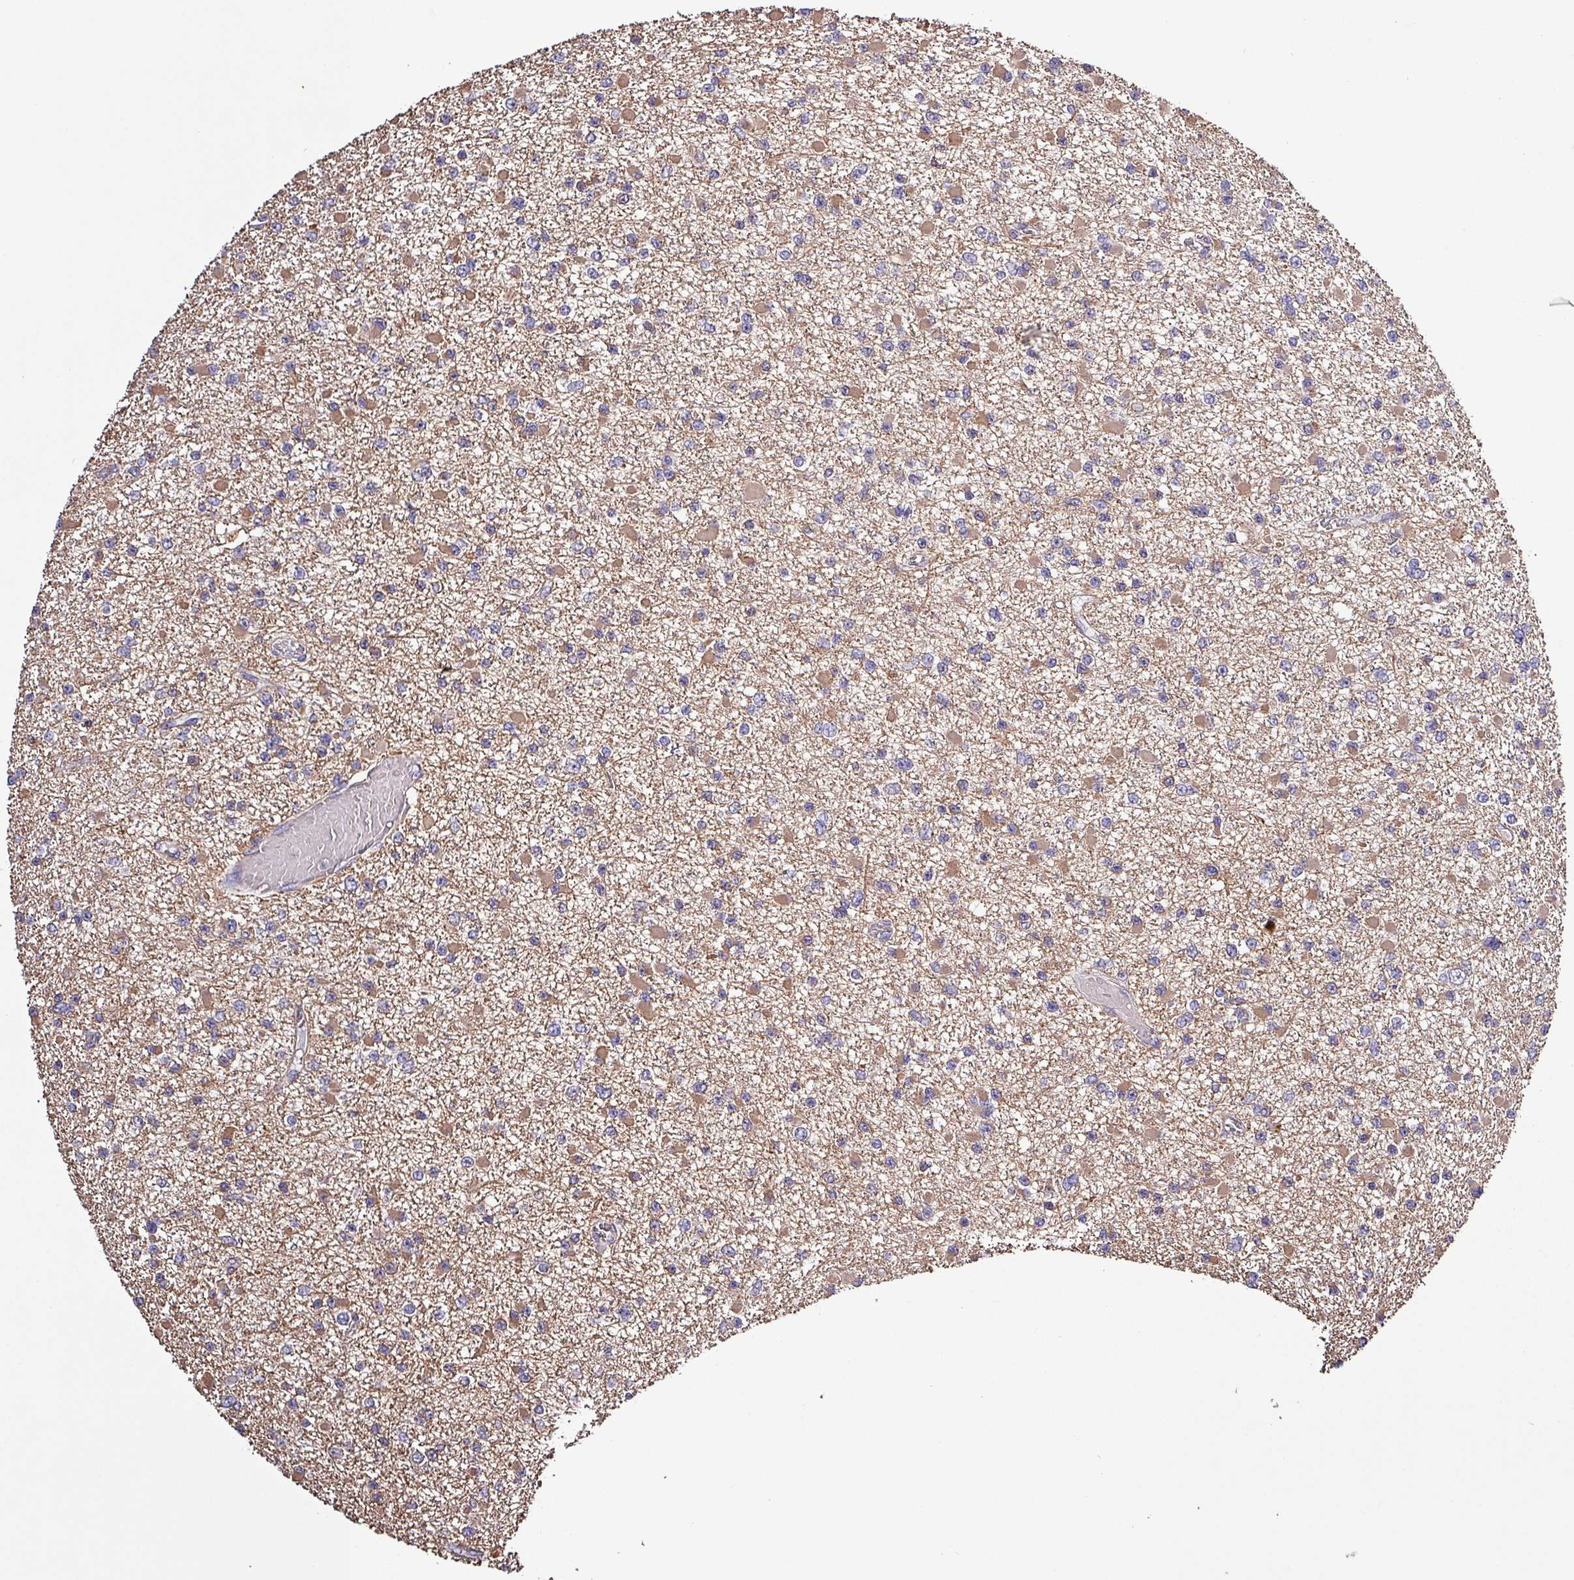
{"staining": {"intensity": "weak", "quantity": "25%-75%", "location": "cytoplasmic/membranous"}, "tissue": "glioma", "cell_type": "Tumor cells", "image_type": "cancer", "snomed": [{"axis": "morphology", "description": "Glioma, malignant, Low grade"}, {"axis": "topography", "description": "Brain"}], "caption": "Glioma tissue shows weak cytoplasmic/membranous positivity in approximately 25%-75% of tumor cells, visualized by immunohistochemistry. The protein of interest is shown in brown color, while the nuclei are stained blue.", "gene": "HTRA4", "patient": {"sex": "female", "age": 22}}